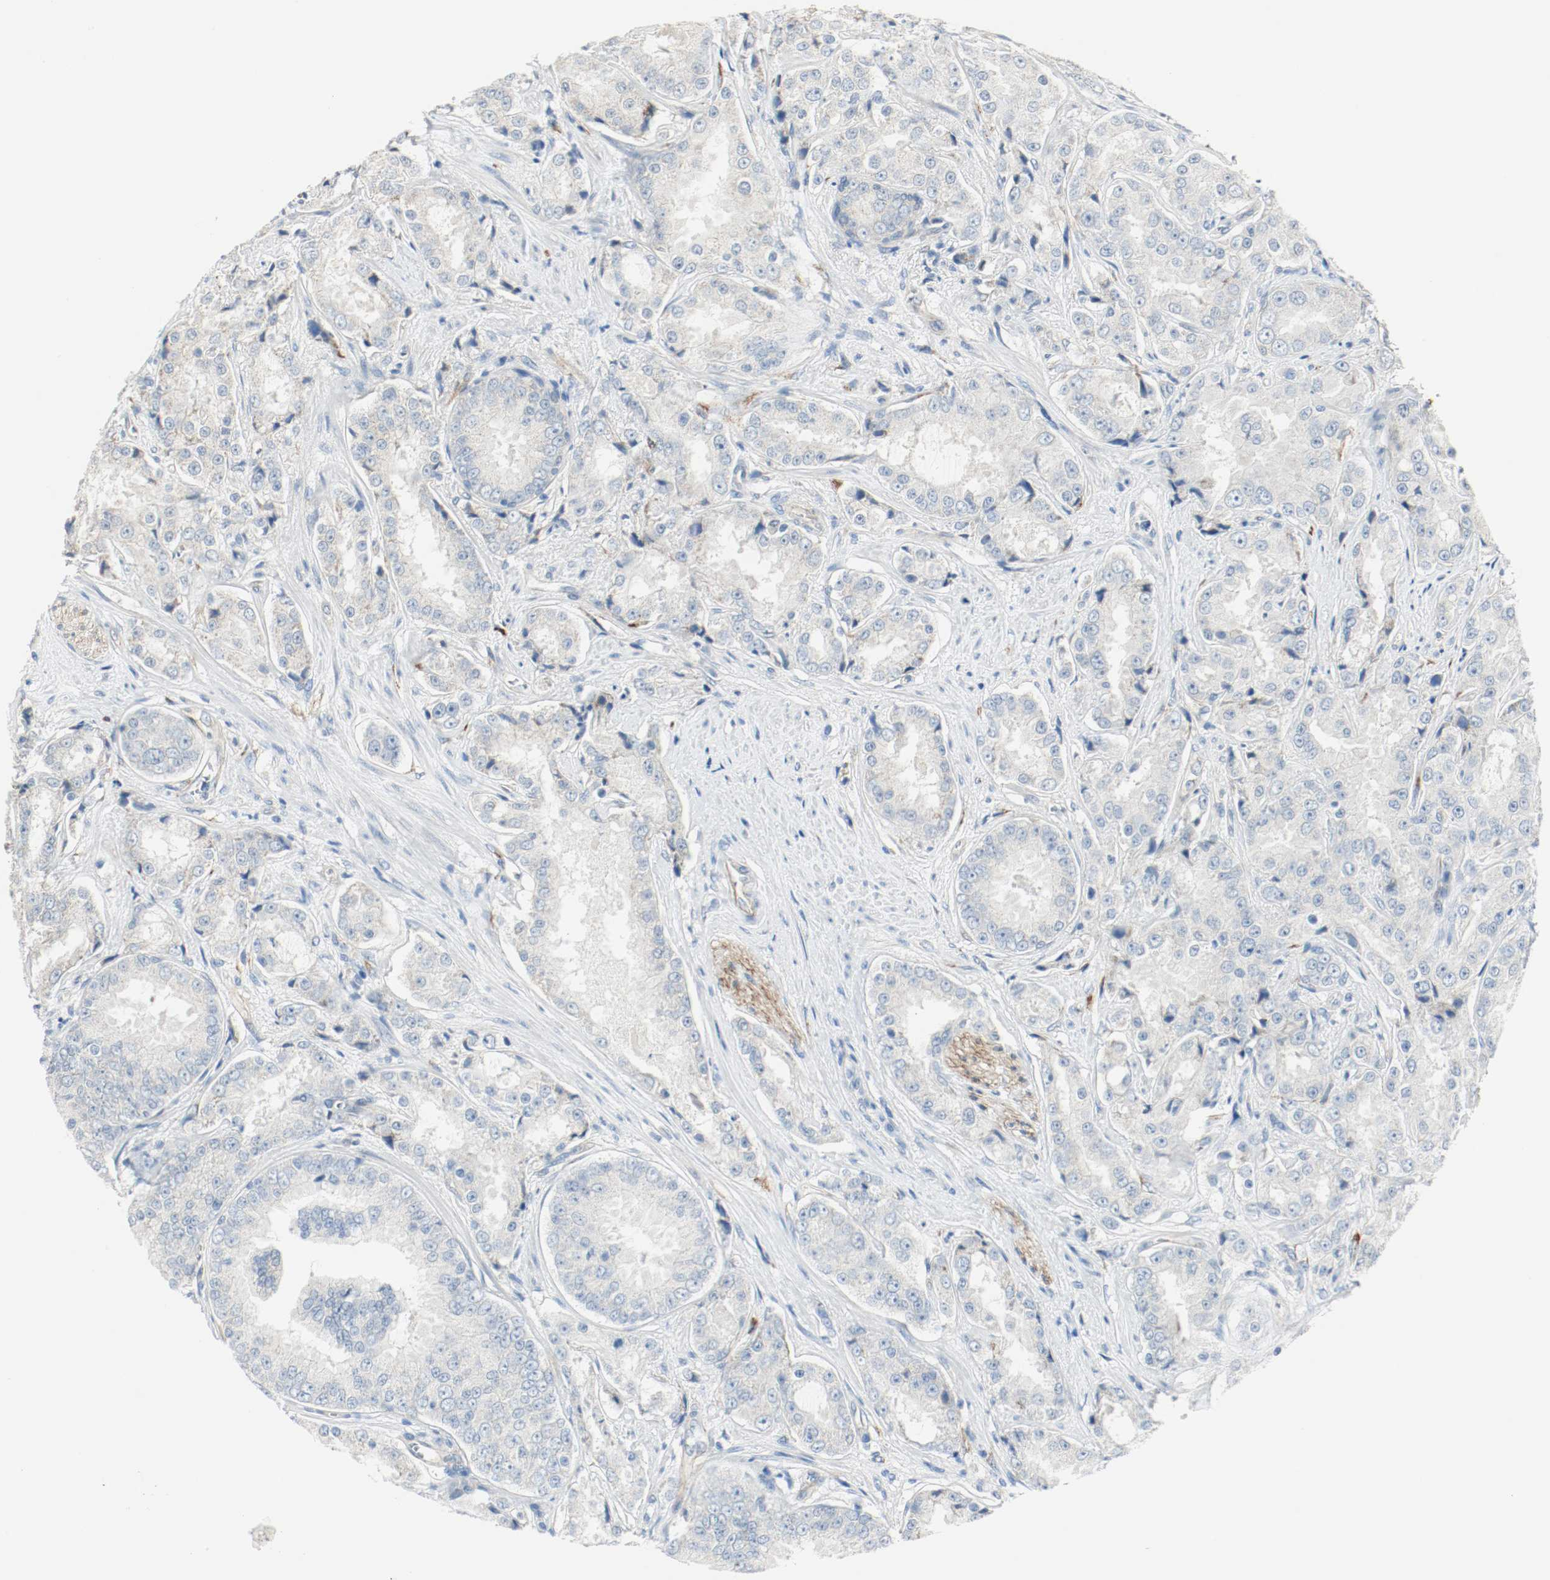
{"staining": {"intensity": "negative", "quantity": "none", "location": "none"}, "tissue": "prostate cancer", "cell_type": "Tumor cells", "image_type": "cancer", "snomed": [{"axis": "morphology", "description": "Adenocarcinoma, High grade"}, {"axis": "topography", "description": "Prostate"}], "caption": "DAB immunohistochemical staining of human prostate cancer displays no significant staining in tumor cells. Brightfield microscopy of immunohistochemistry stained with DAB (brown) and hematoxylin (blue), captured at high magnification.", "gene": "LAMB1", "patient": {"sex": "male", "age": 73}}